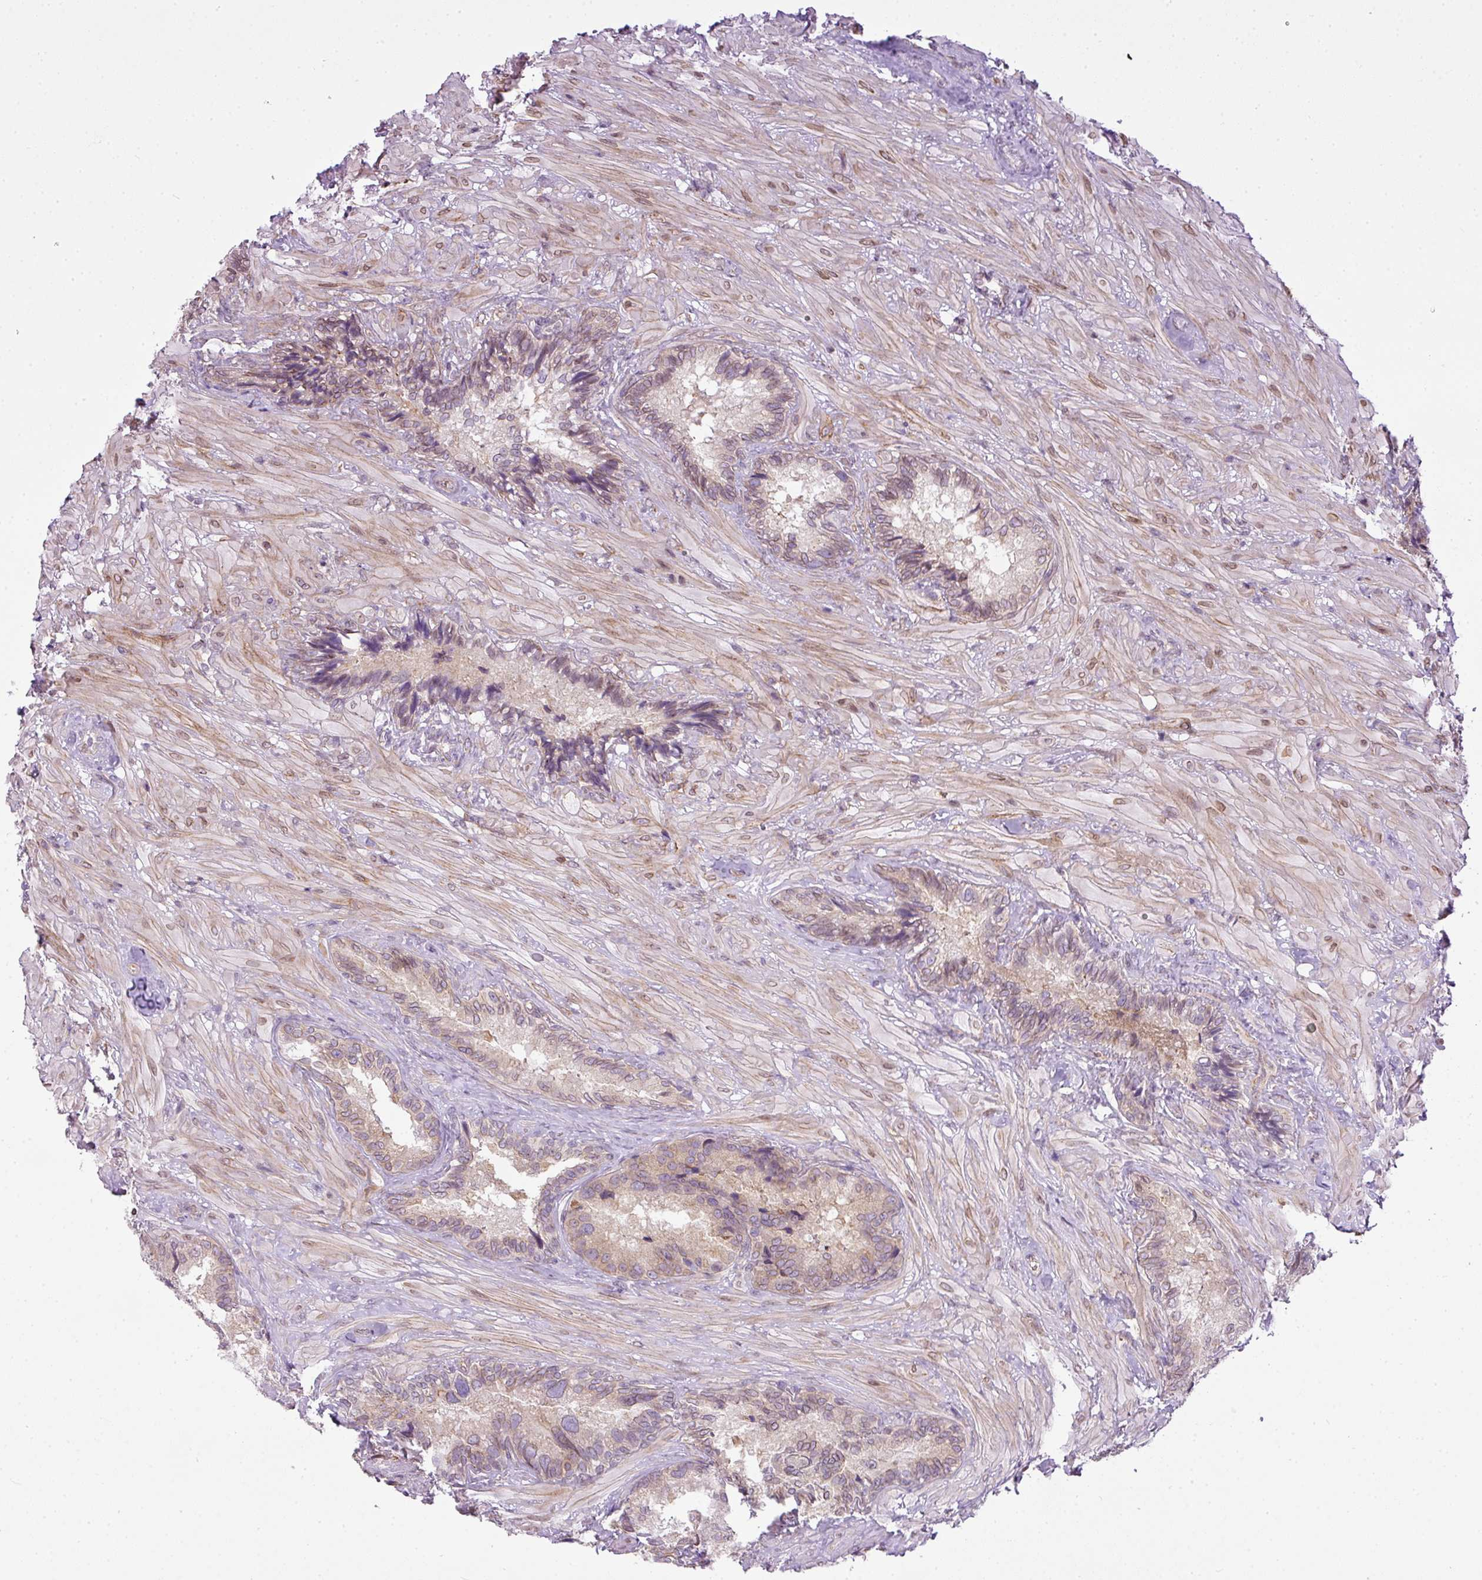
{"staining": {"intensity": "weak", "quantity": "<25%", "location": "cytoplasmic/membranous,nuclear"}, "tissue": "seminal vesicle", "cell_type": "Glandular cells", "image_type": "normal", "snomed": [{"axis": "morphology", "description": "Normal tissue, NOS"}, {"axis": "topography", "description": "Seminal veicle"}], "caption": "A high-resolution photomicrograph shows IHC staining of benign seminal vesicle, which shows no significant expression in glandular cells.", "gene": "COX18", "patient": {"sex": "male", "age": 62}}